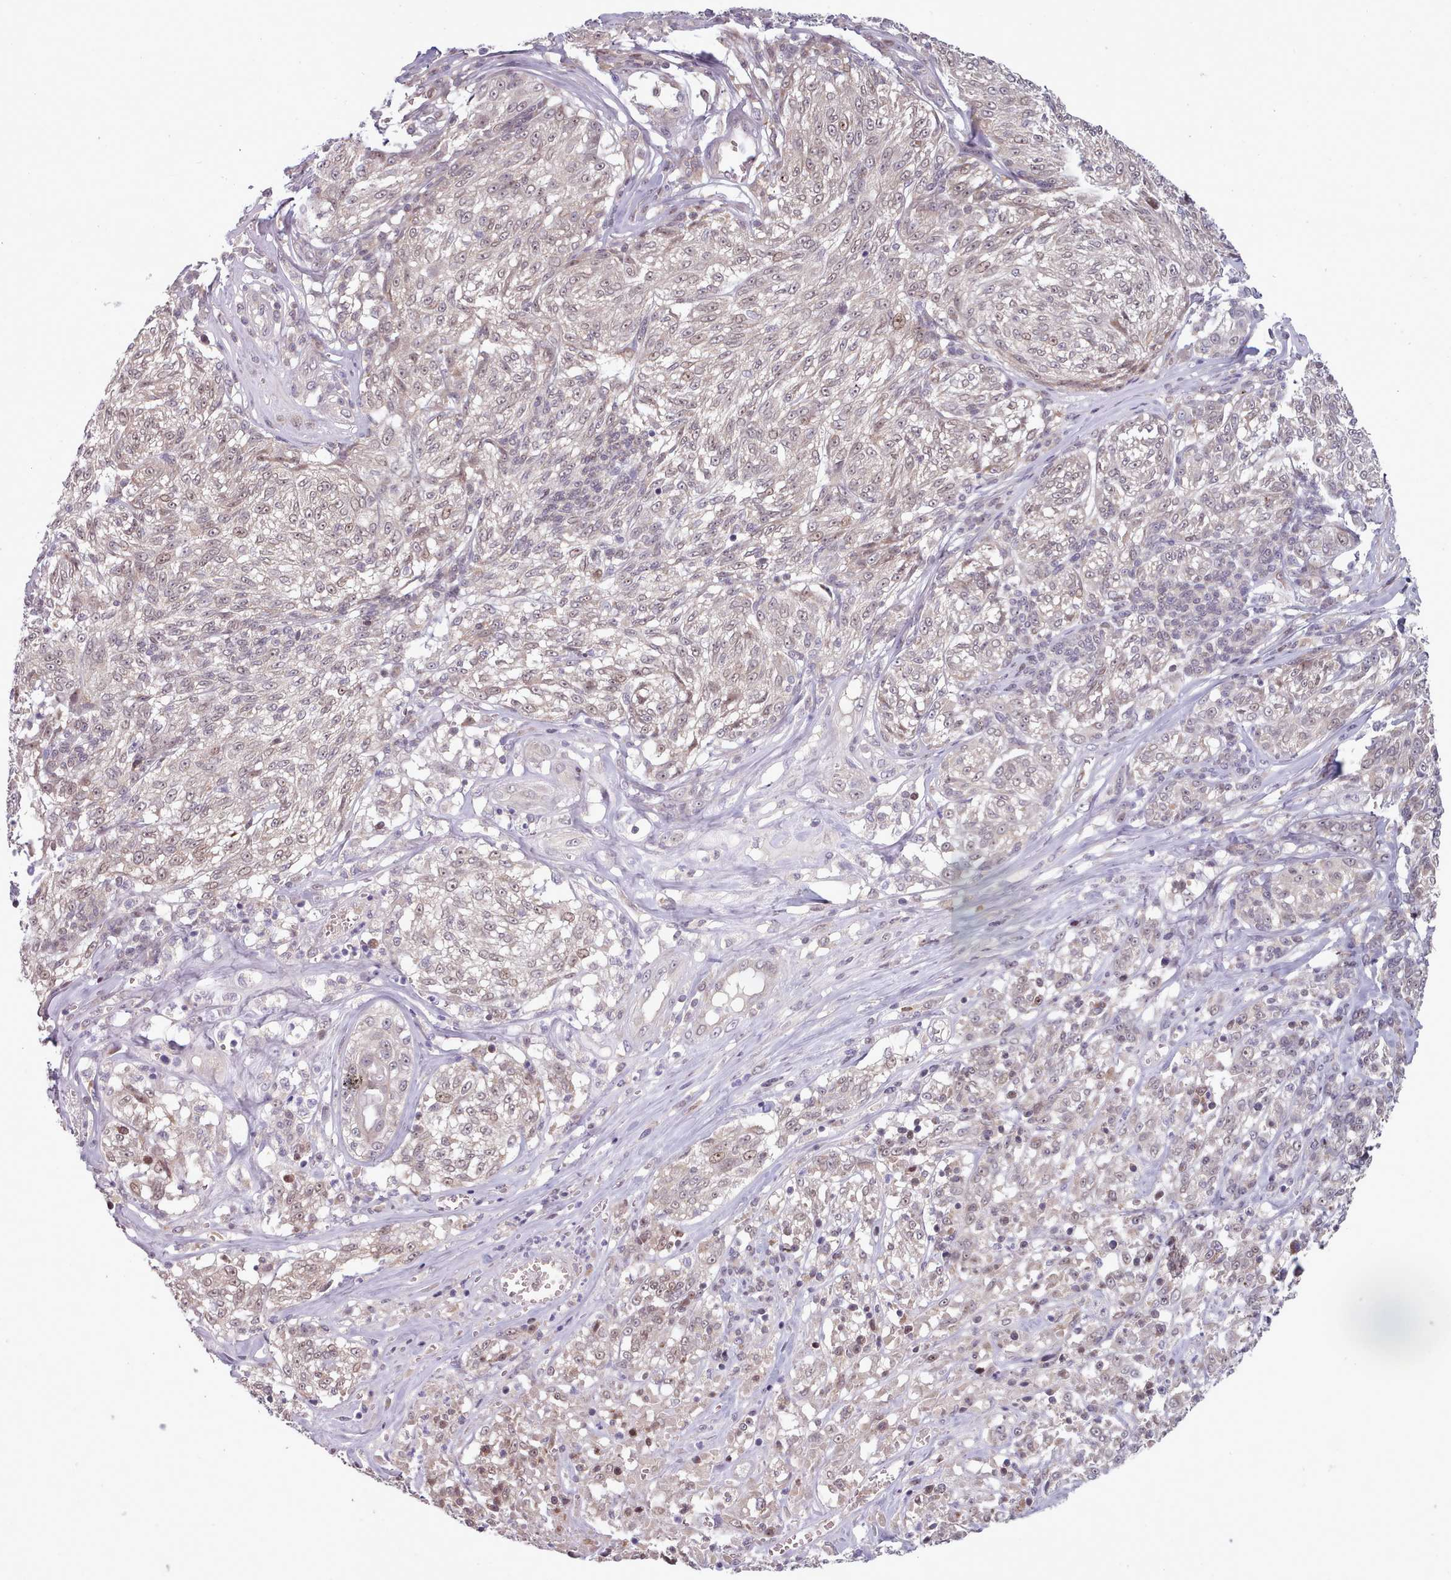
{"staining": {"intensity": "negative", "quantity": "none", "location": "none"}, "tissue": "melanoma", "cell_type": "Tumor cells", "image_type": "cancer", "snomed": [{"axis": "morphology", "description": "Malignant melanoma, NOS"}, {"axis": "topography", "description": "Skin"}], "caption": "Human malignant melanoma stained for a protein using IHC demonstrates no expression in tumor cells.", "gene": "CLNS1A", "patient": {"sex": "female", "age": 63}}